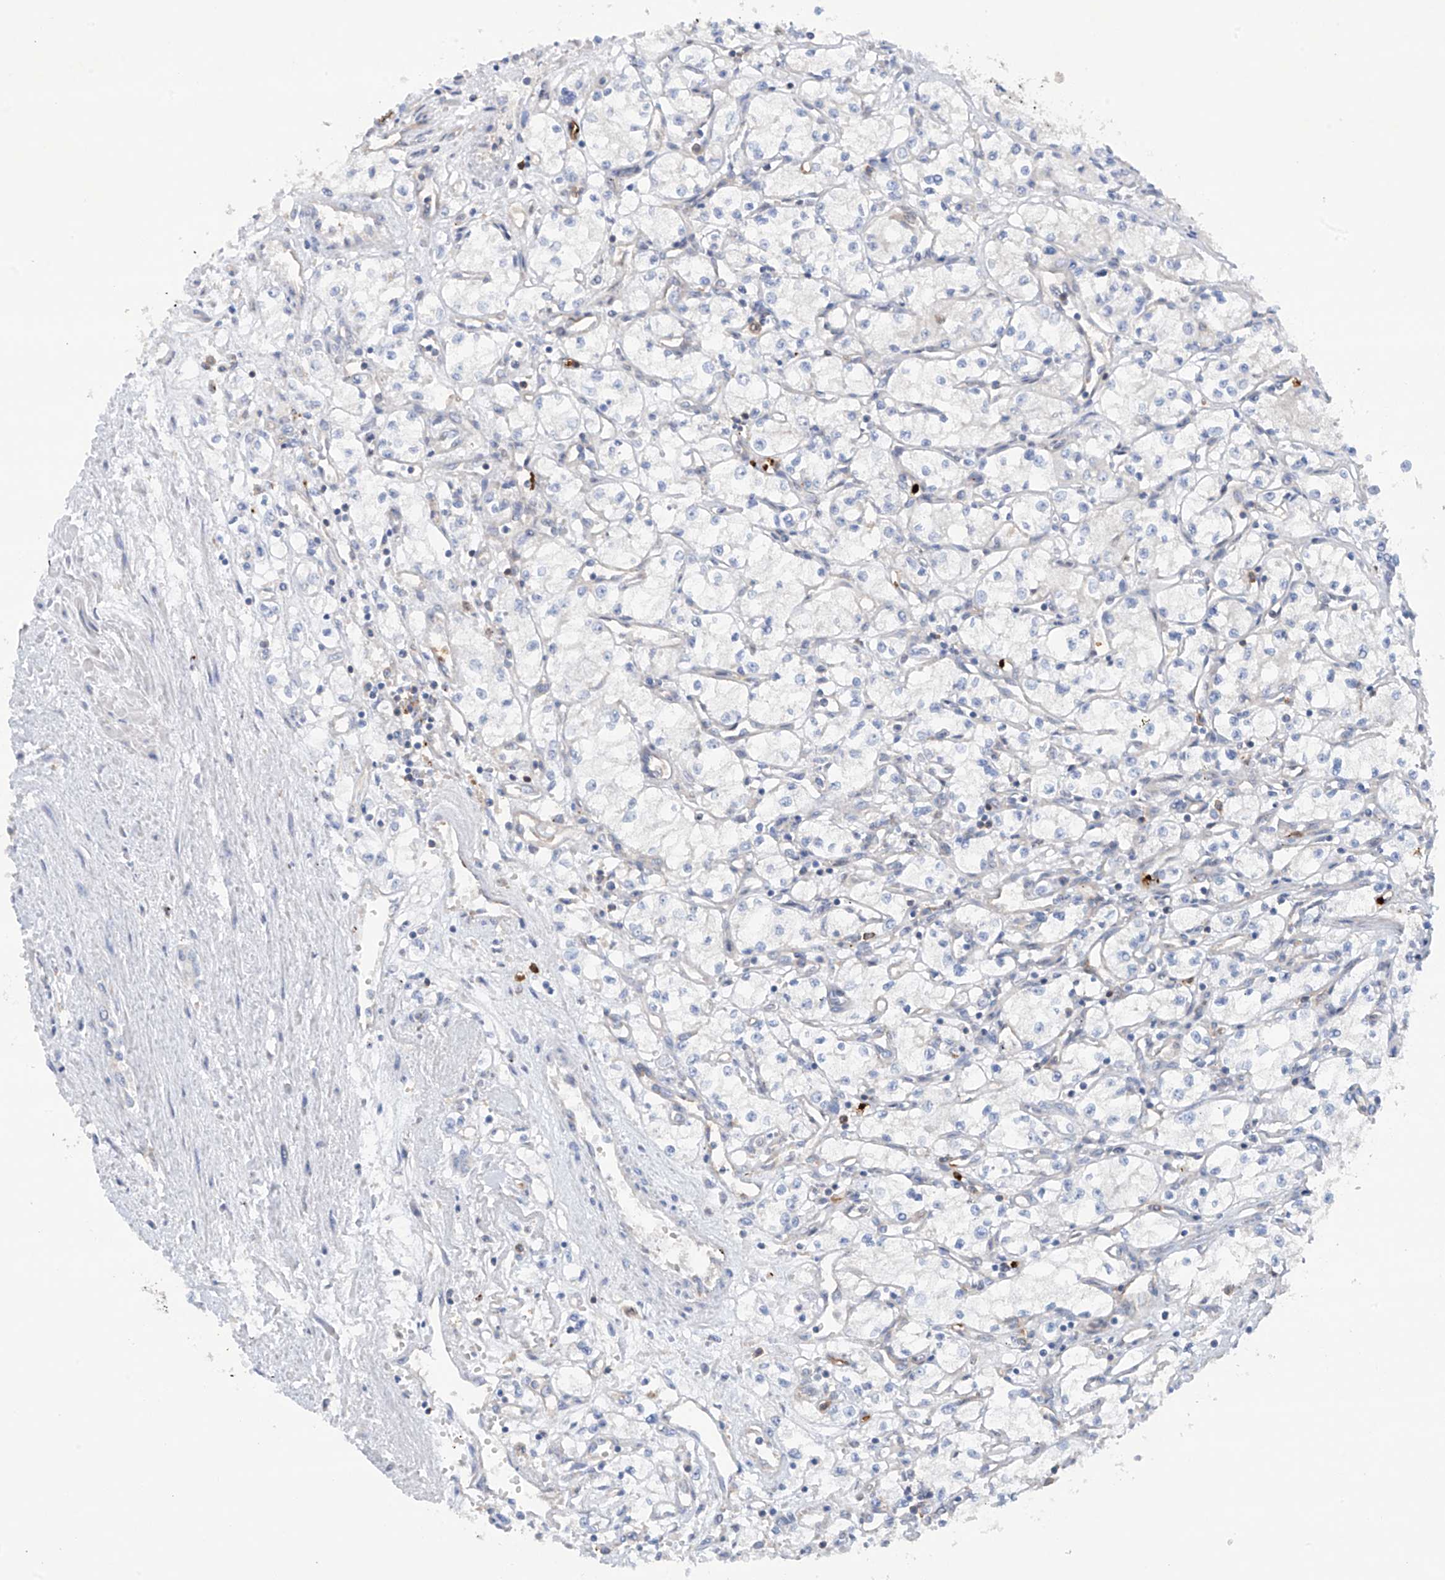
{"staining": {"intensity": "negative", "quantity": "none", "location": "none"}, "tissue": "renal cancer", "cell_type": "Tumor cells", "image_type": "cancer", "snomed": [{"axis": "morphology", "description": "Adenocarcinoma, NOS"}, {"axis": "topography", "description": "Kidney"}], "caption": "This image is of renal adenocarcinoma stained with immunohistochemistry to label a protein in brown with the nuclei are counter-stained blue. There is no positivity in tumor cells.", "gene": "PHACTR2", "patient": {"sex": "male", "age": 59}}